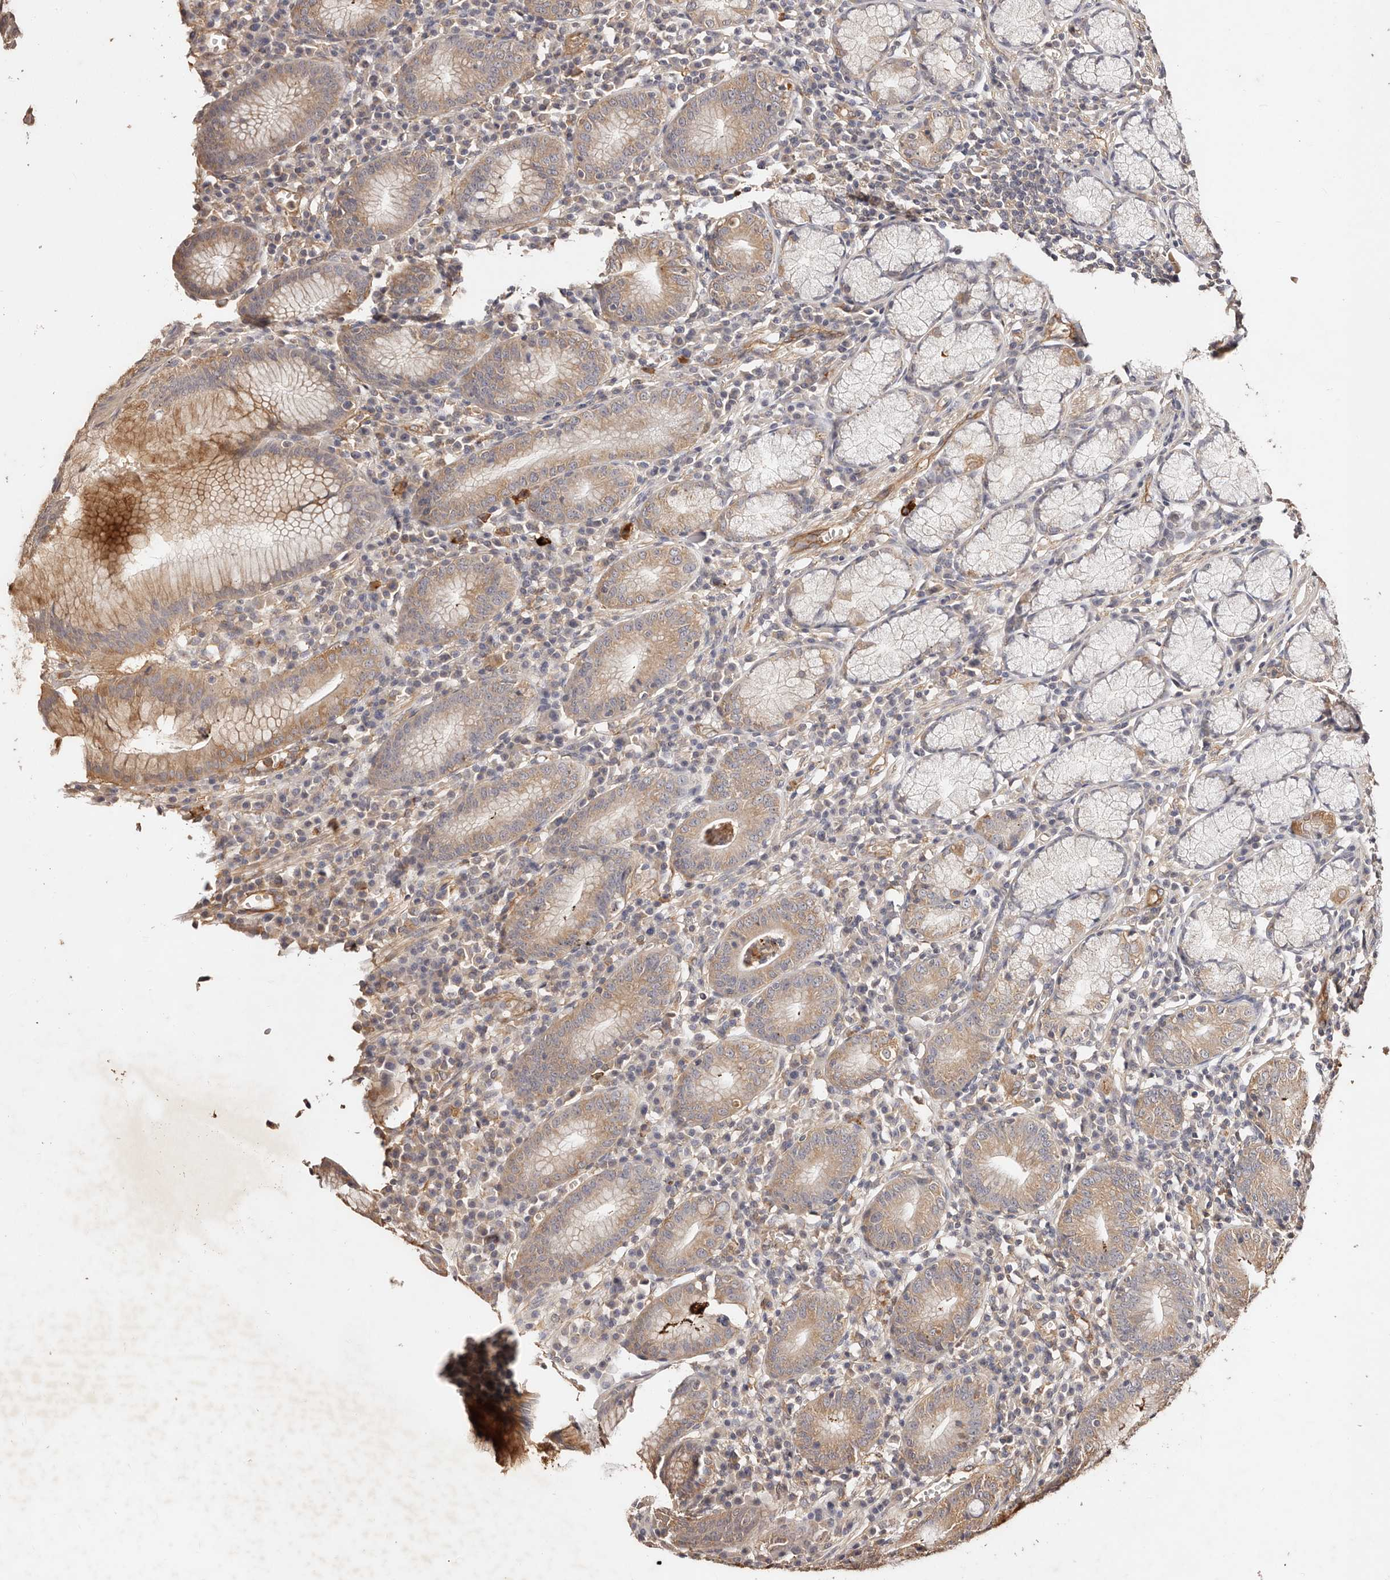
{"staining": {"intensity": "moderate", "quantity": "25%-75%", "location": "cytoplasmic/membranous"}, "tissue": "stomach", "cell_type": "Glandular cells", "image_type": "normal", "snomed": [{"axis": "morphology", "description": "Normal tissue, NOS"}, {"axis": "topography", "description": "Stomach"}], "caption": "Human stomach stained with a brown dye reveals moderate cytoplasmic/membranous positive expression in about 25%-75% of glandular cells.", "gene": "CCL14", "patient": {"sex": "male", "age": 55}}